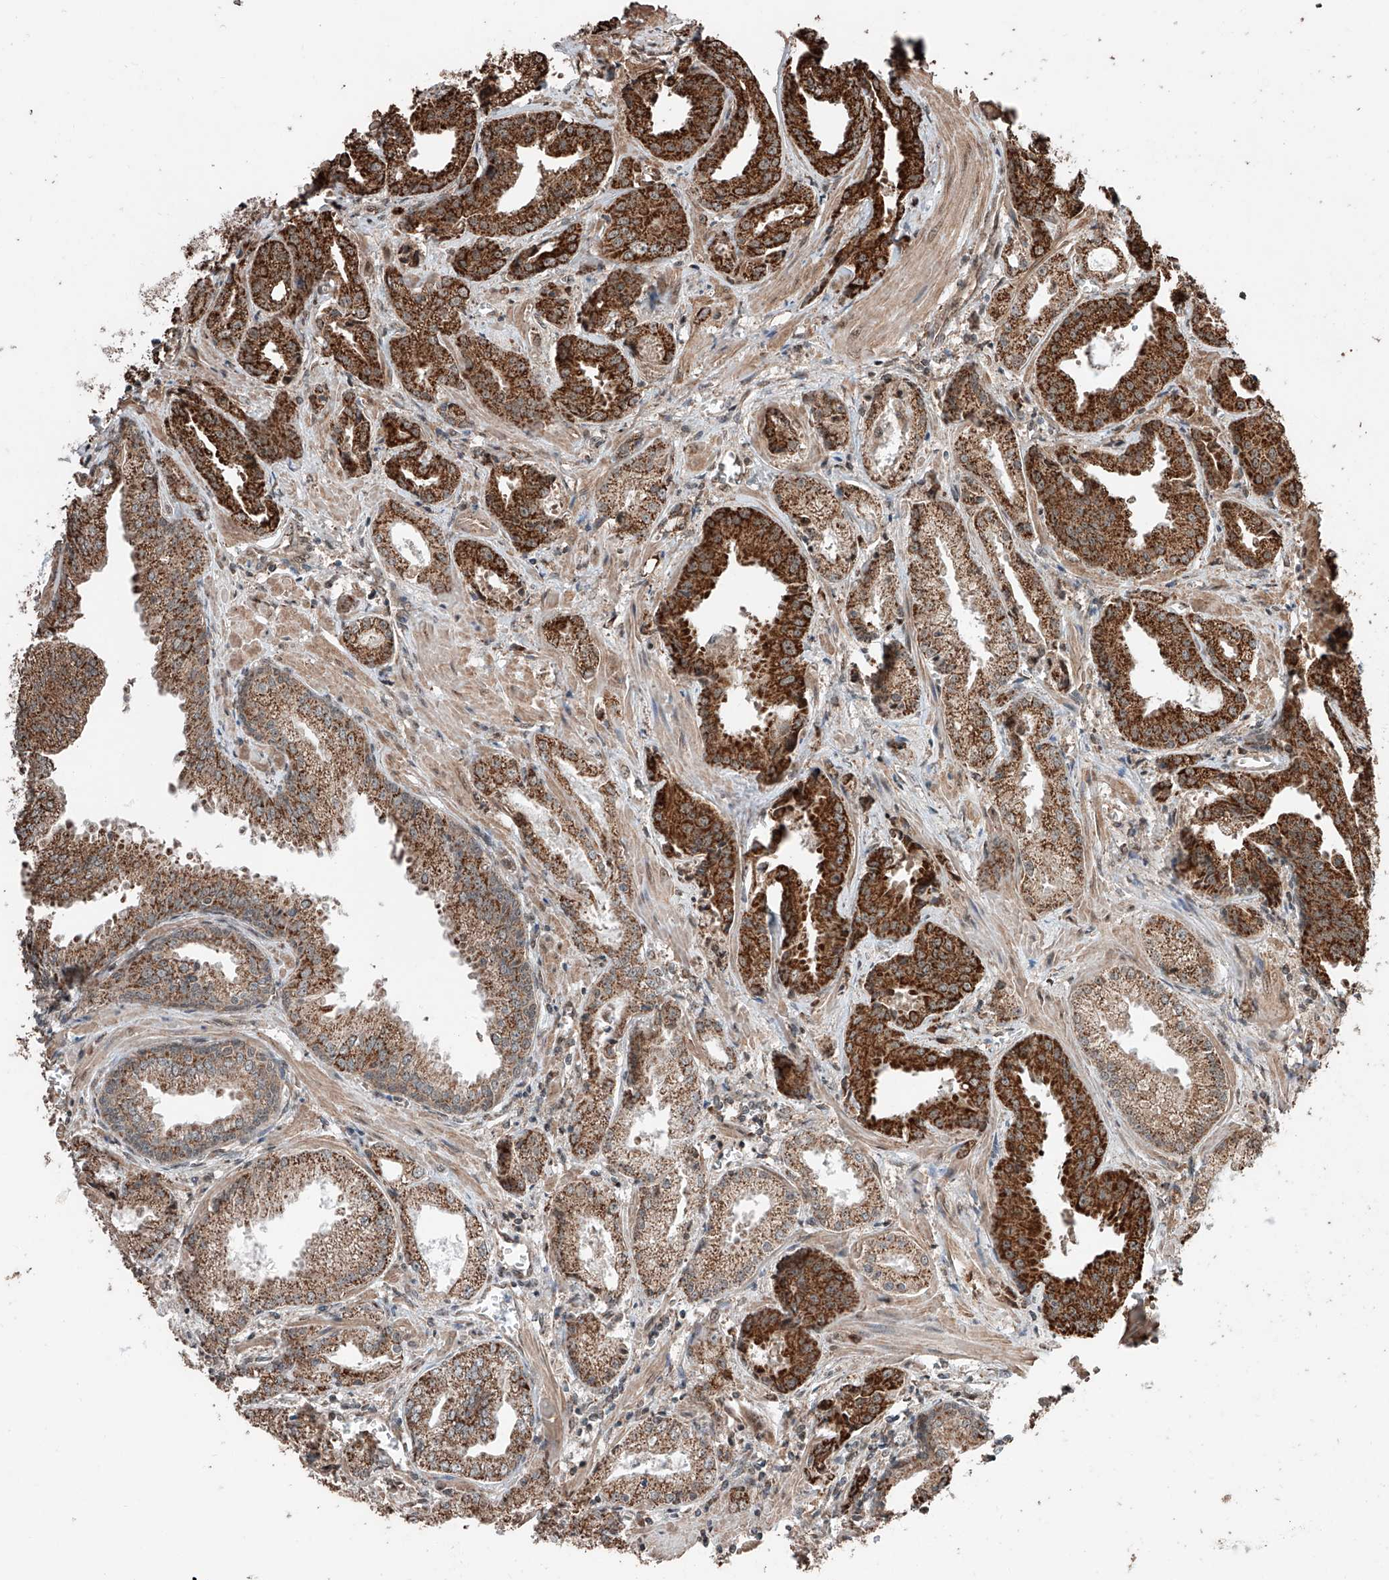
{"staining": {"intensity": "strong", "quantity": ">75%", "location": "cytoplasmic/membranous"}, "tissue": "prostate cancer", "cell_type": "Tumor cells", "image_type": "cancer", "snomed": [{"axis": "morphology", "description": "Adenocarcinoma, Low grade"}, {"axis": "topography", "description": "Prostate"}], "caption": "A high amount of strong cytoplasmic/membranous expression is identified in about >75% of tumor cells in prostate cancer tissue.", "gene": "ZNF445", "patient": {"sex": "male", "age": 67}}